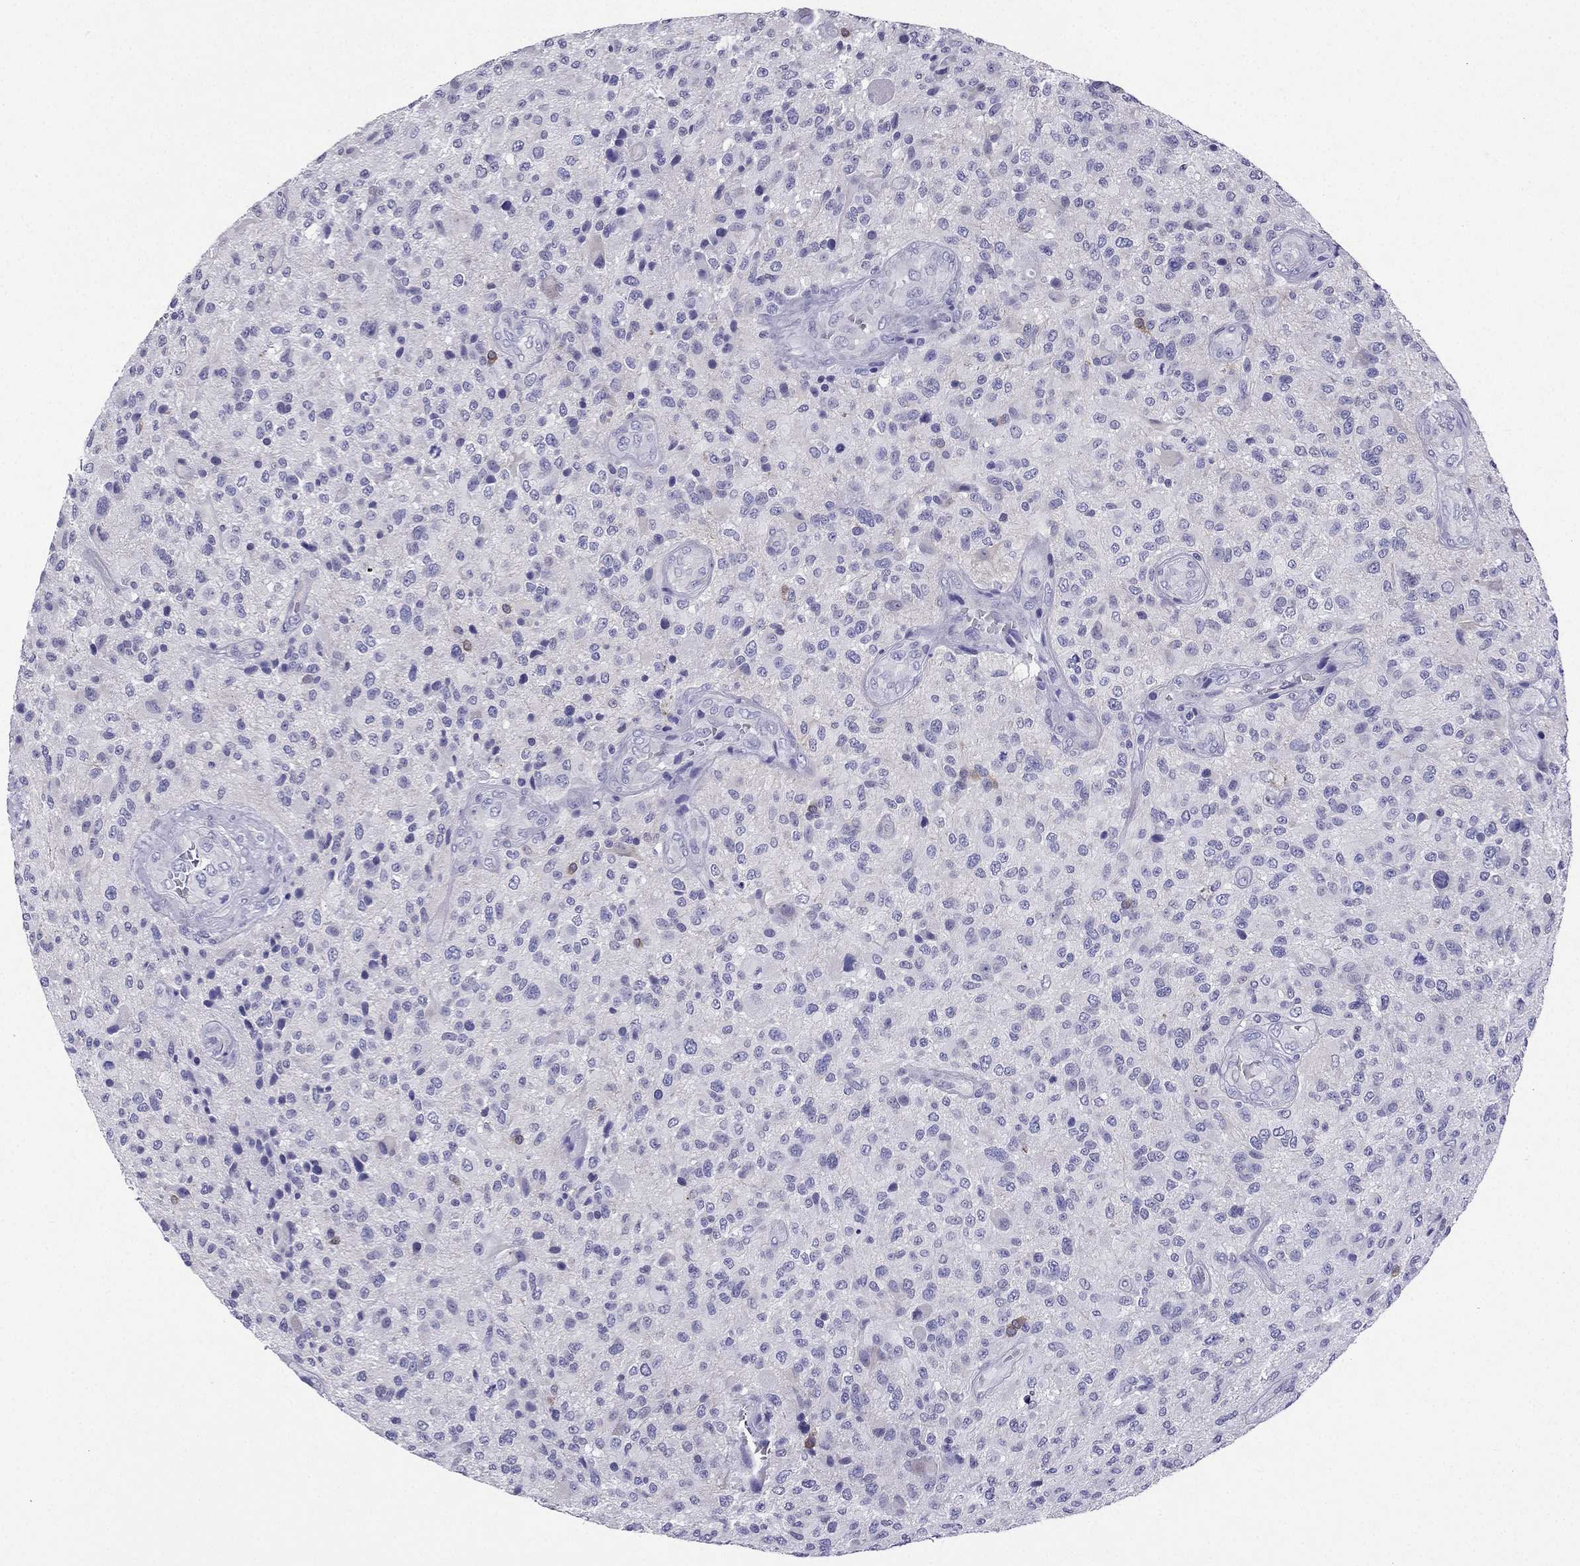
{"staining": {"intensity": "negative", "quantity": "none", "location": "none"}, "tissue": "glioma", "cell_type": "Tumor cells", "image_type": "cancer", "snomed": [{"axis": "morphology", "description": "Glioma, malignant, High grade"}, {"axis": "topography", "description": "Brain"}], "caption": "Tumor cells are negative for protein expression in human glioma.", "gene": "KCNJ10", "patient": {"sex": "male", "age": 47}}